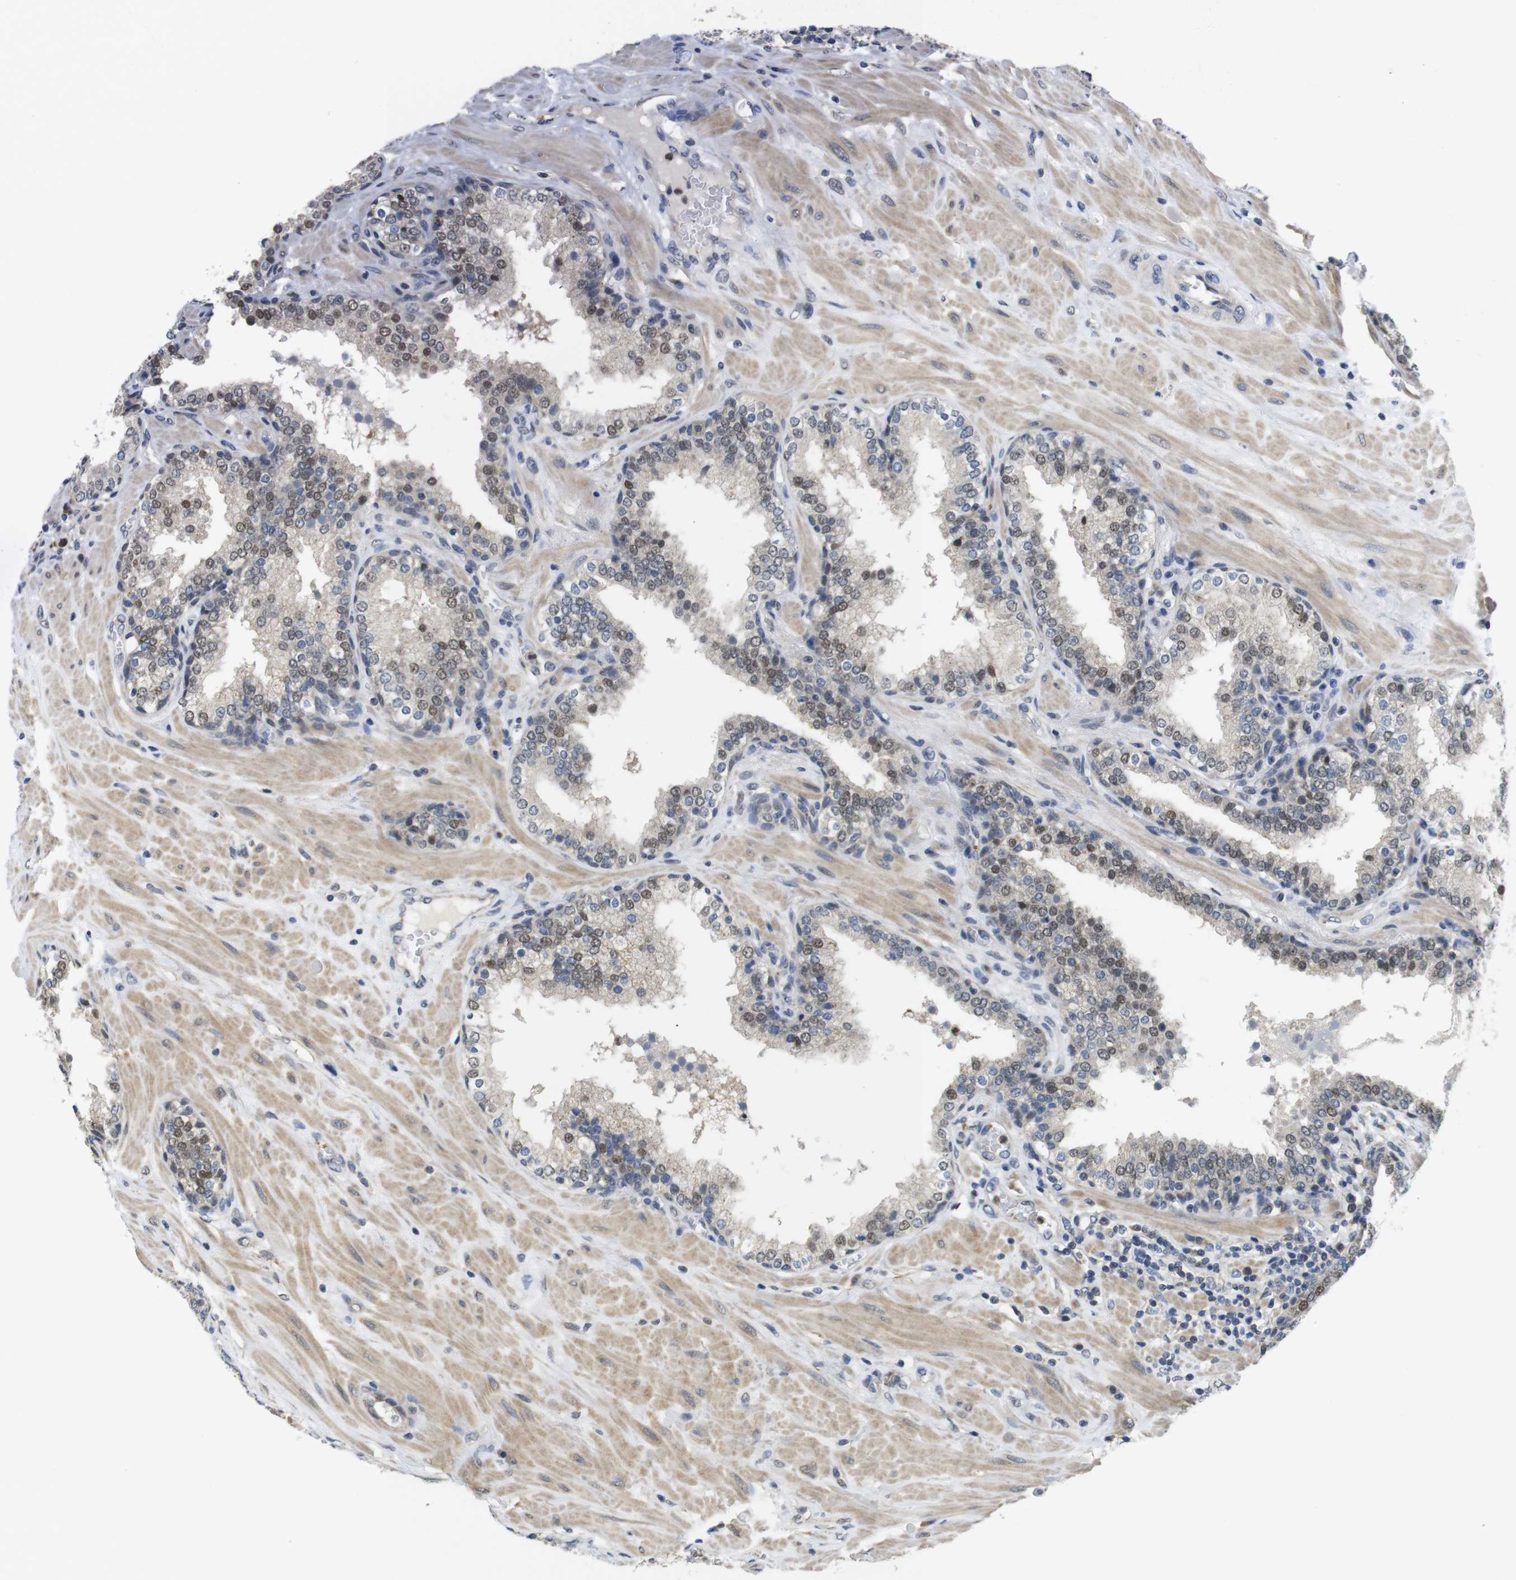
{"staining": {"intensity": "moderate", "quantity": "25%-75%", "location": "nuclear"}, "tissue": "prostate", "cell_type": "Glandular cells", "image_type": "normal", "snomed": [{"axis": "morphology", "description": "Normal tissue, NOS"}, {"axis": "topography", "description": "Prostate"}], "caption": "Immunohistochemical staining of benign human prostate reveals moderate nuclear protein staining in approximately 25%-75% of glandular cells.", "gene": "FNTA", "patient": {"sex": "male", "age": 51}}